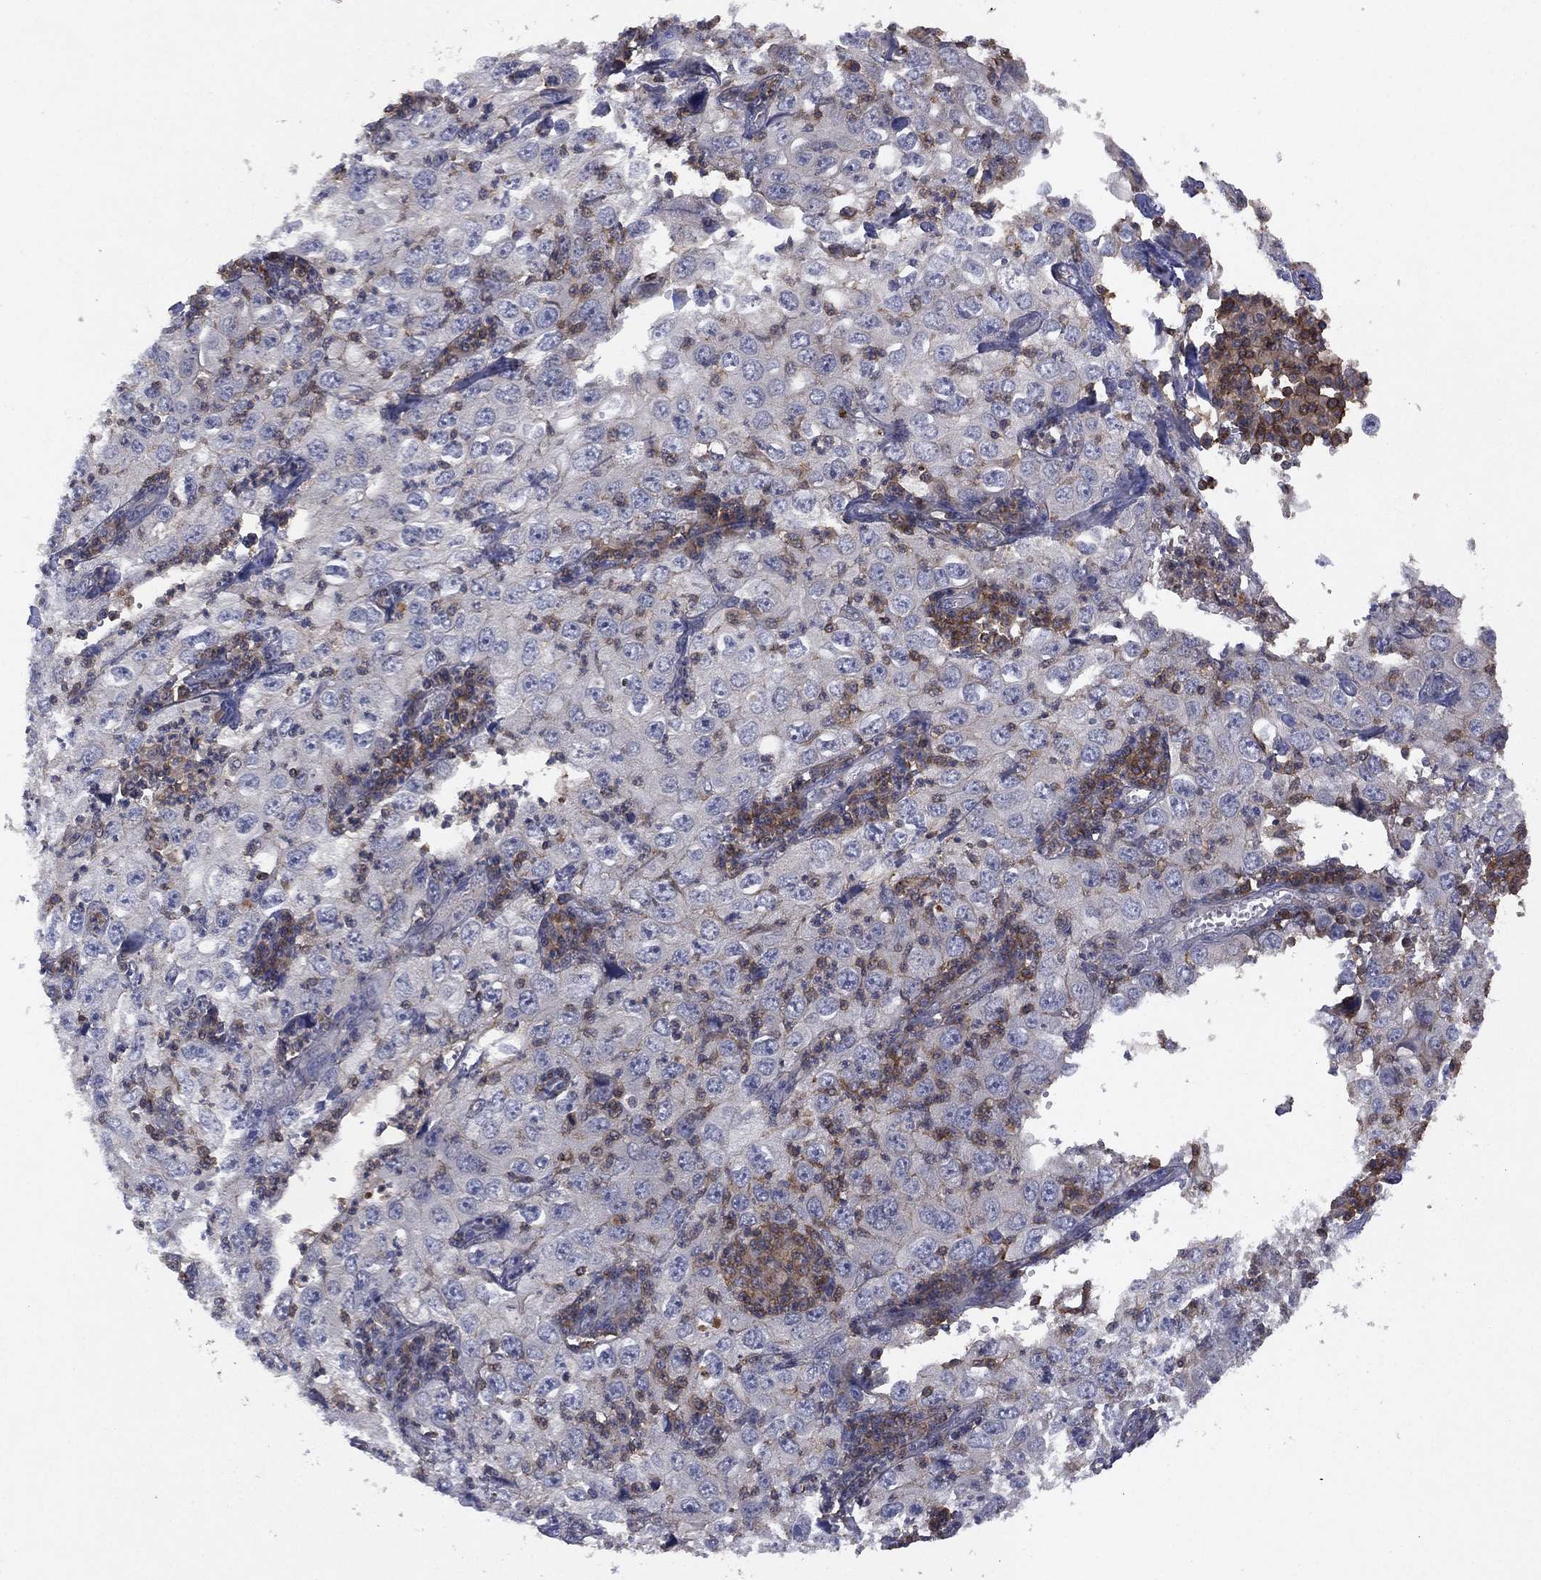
{"staining": {"intensity": "negative", "quantity": "none", "location": "none"}, "tissue": "cervical cancer", "cell_type": "Tumor cells", "image_type": "cancer", "snomed": [{"axis": "morphology", "description": "Squamous cell carcinoma, NOS"}, {"axis": "topography", "description": "Cervix"}], "caption": "Immunohistochemical staining of cervical cancer (squamous cell carcinoma) demonstrates no significant positivity in tumor cells.", "gene": "DOCK8", "patient": {"sex": "female", "age": 24}}